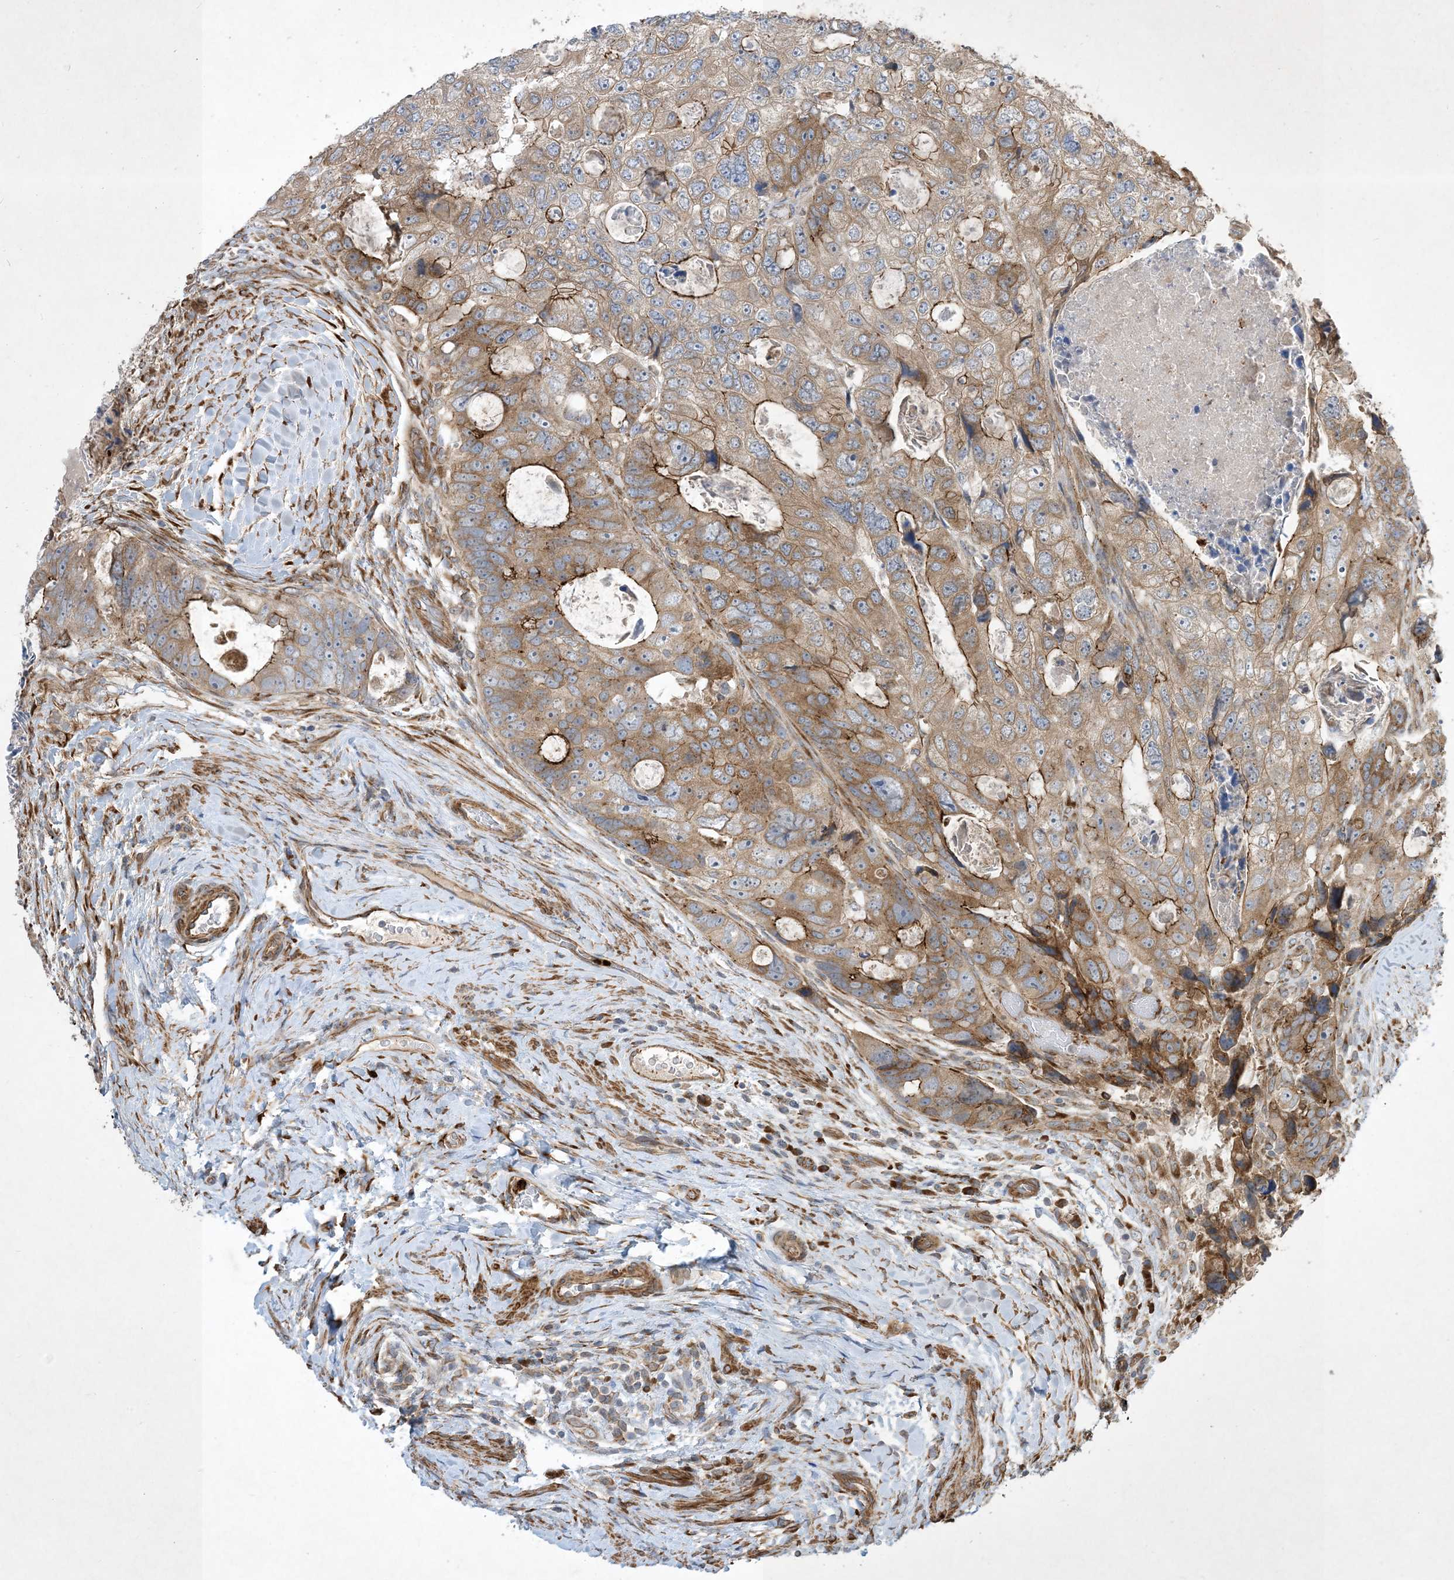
{"staining": {"intensity": "moderate", "quantity": ">75%", "location": "cytoplasmic/membranous"}, "tissue": "colorectal cancer", "cell_type": "Tumor cells", "image_type": "cancer", "snomed": [{"axis": "morphology", "description": "Adenocarcinoma, NOS"}, {"axis": "topography", "description": "Rectum"}], "caption": "This is a micrograph of immunohistochemistry (IHC) staining of colorectal cancer (adenocarcinoma), which shows moderate staining in the cytoplasmic/membranous of tumor cells.", "gene": "OTOP1", "patient": {"sex": "male", "age": 59}}